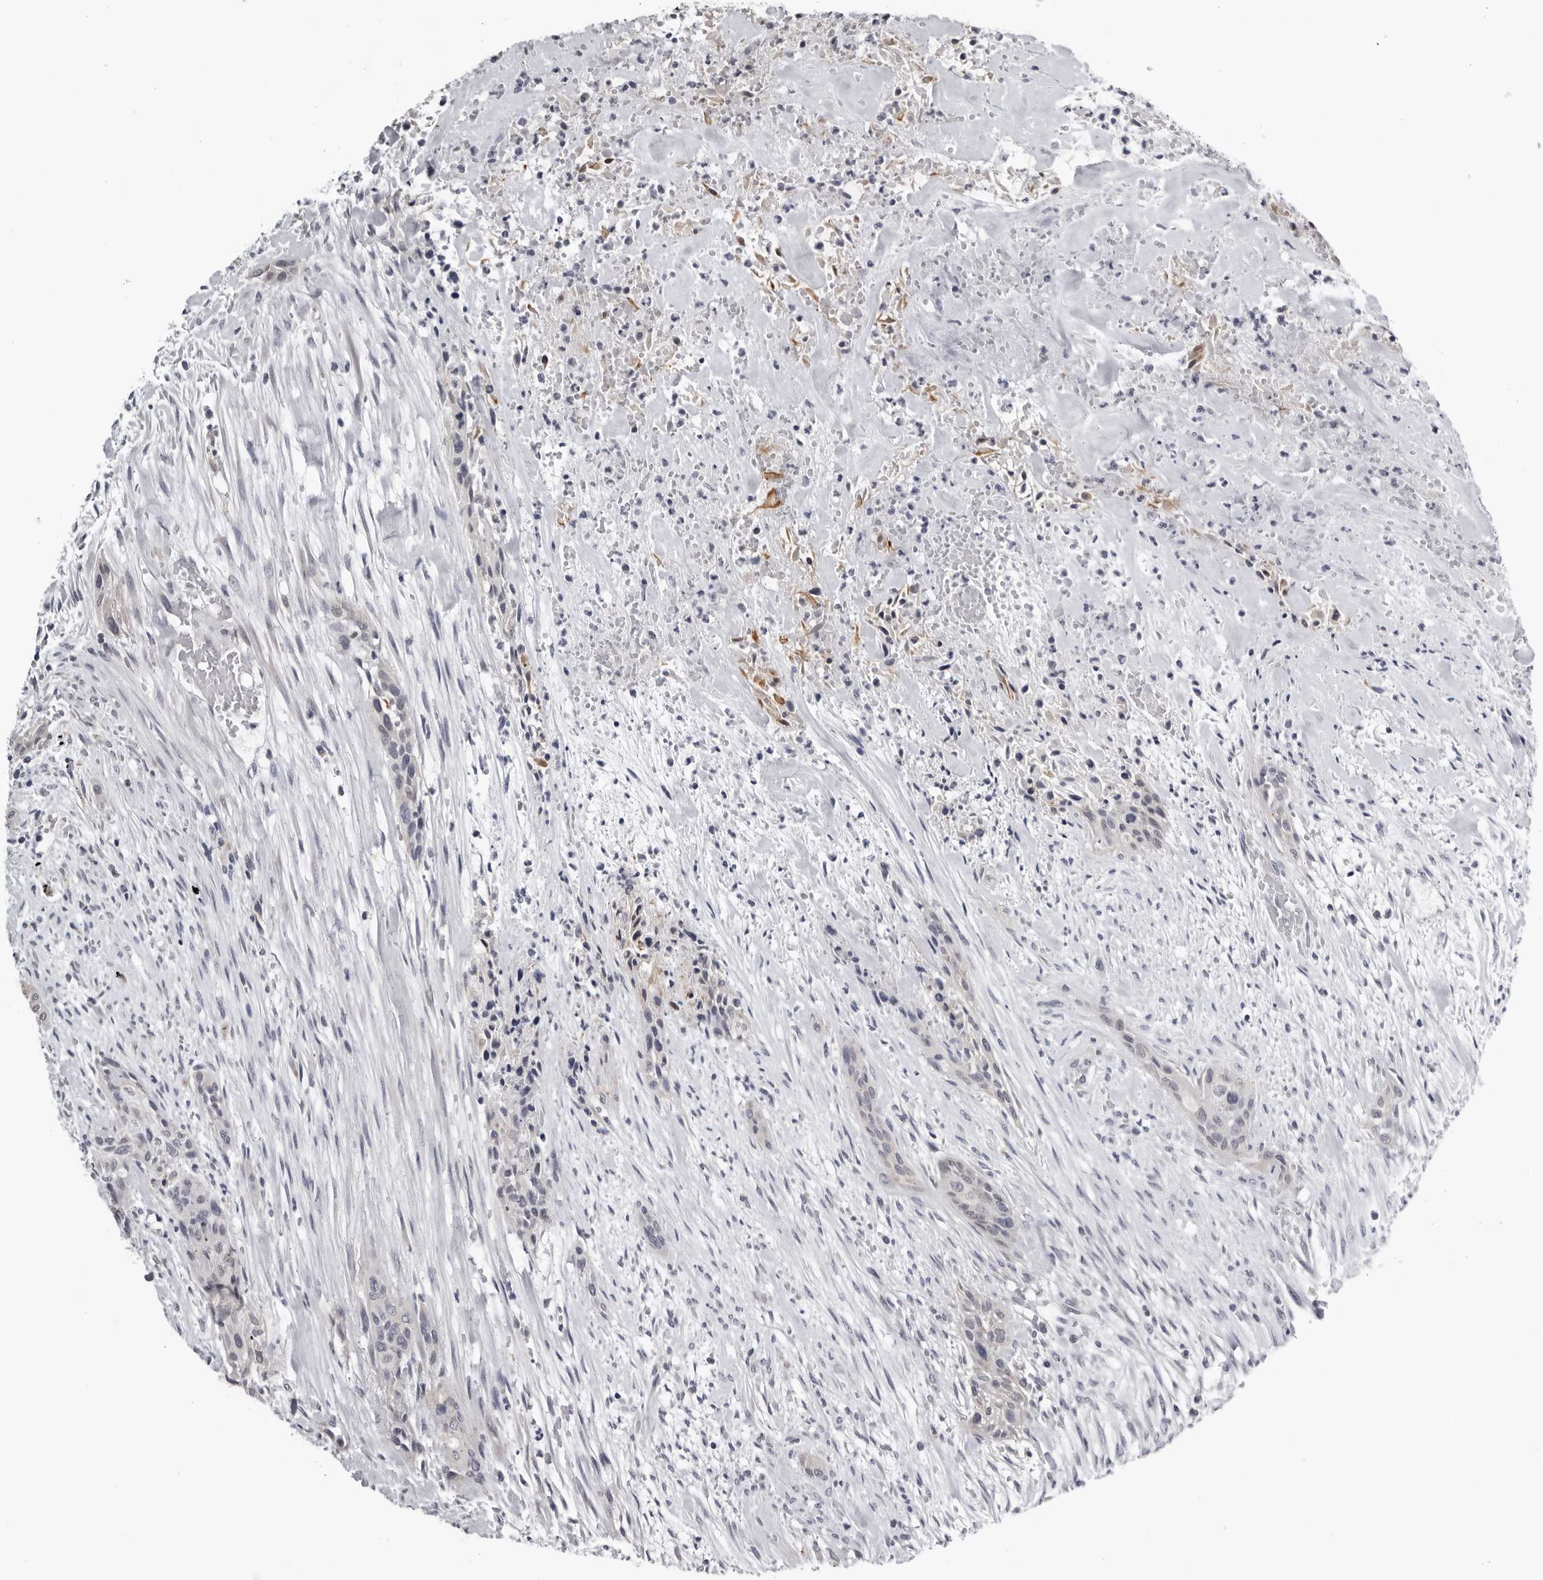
{"staining": {"intensity": "negative", "quantity": "none", "location": "none"}, "tissue": "urothelial cancer", "cell_type": "Tumor cells", "image_type": "cancer", "snomed": [{"axis": "morphology", "description": "Urothelial carcinoma, High grade"}, {"axis": "topography", "description": "Urinary bladder"}], "caption": "DAB immunohistochemical staining of human urothelial carcinoma (high-grade) demonstrates no significant expression in tumor cells. Nuclei are stained in blue.", "gene": "CPT2", "patient": {"sex": "male", "age": 35}}